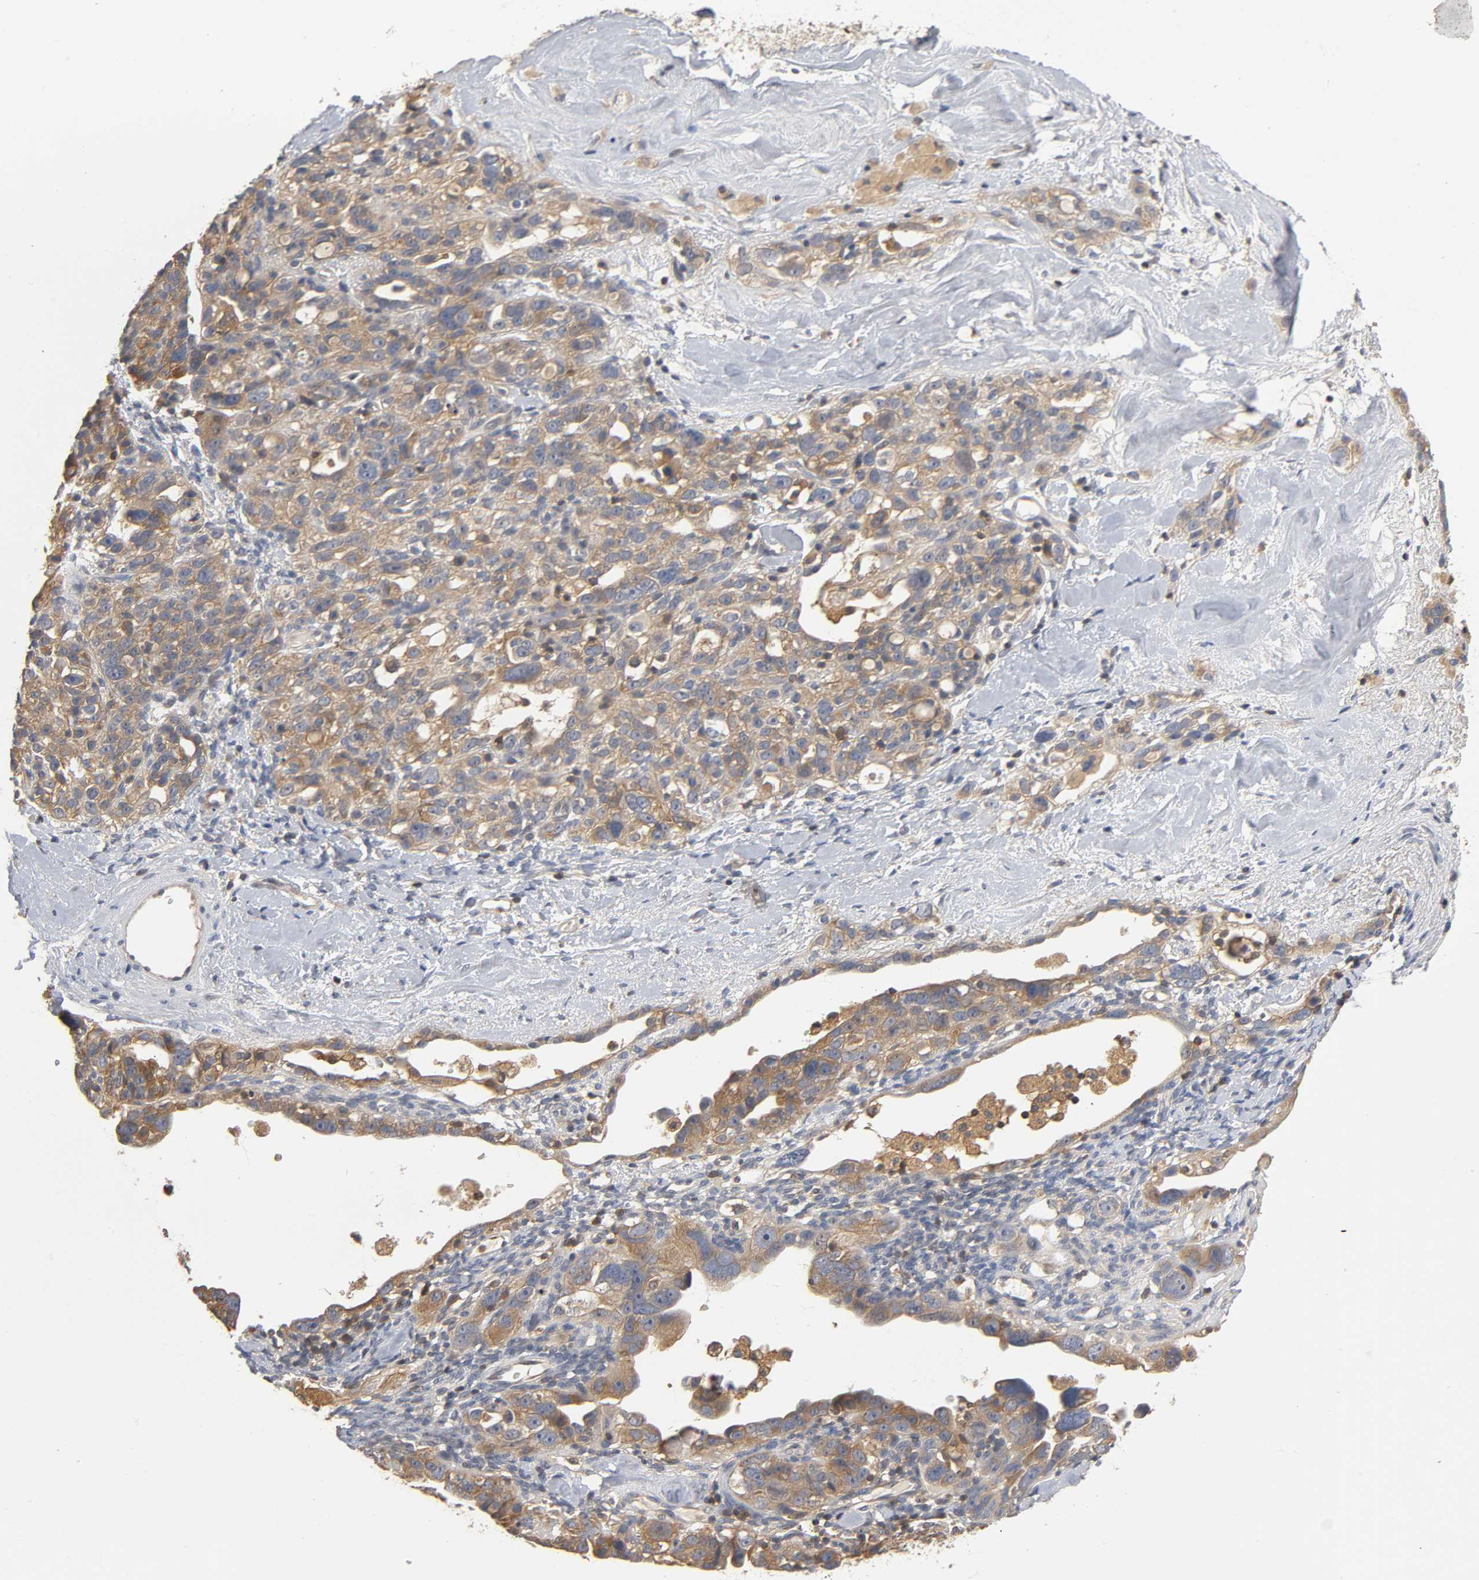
{"staining": {"intensity": "strong", "quantity": ">75%", "location": "cytoplasmic/membranous"}, "tissue": "ovarian cancer", "cell_type": "Tumor cells", "image_type": "cancer", "snomed": [{"axis": "morphology", "description": "Cystadenocarcinoma, serous, NOS"}, {"axis": "topography", "description": "Ovary"}], "caption": "A histopathology image of serous cystadenocarcinoma (ovarian) stained for a protein displays strong cytoplasmic/membranous brown staining in tumor cells. The staining was performed using DAB (3,3'-diaminobenzidine) to visualize the protein expression in brown, while the nuclei were stained in blue with hematoxylin (Magnification: 20x).", "gene": "ACTR2", "patient": {"sex": "female", "age": 66}}